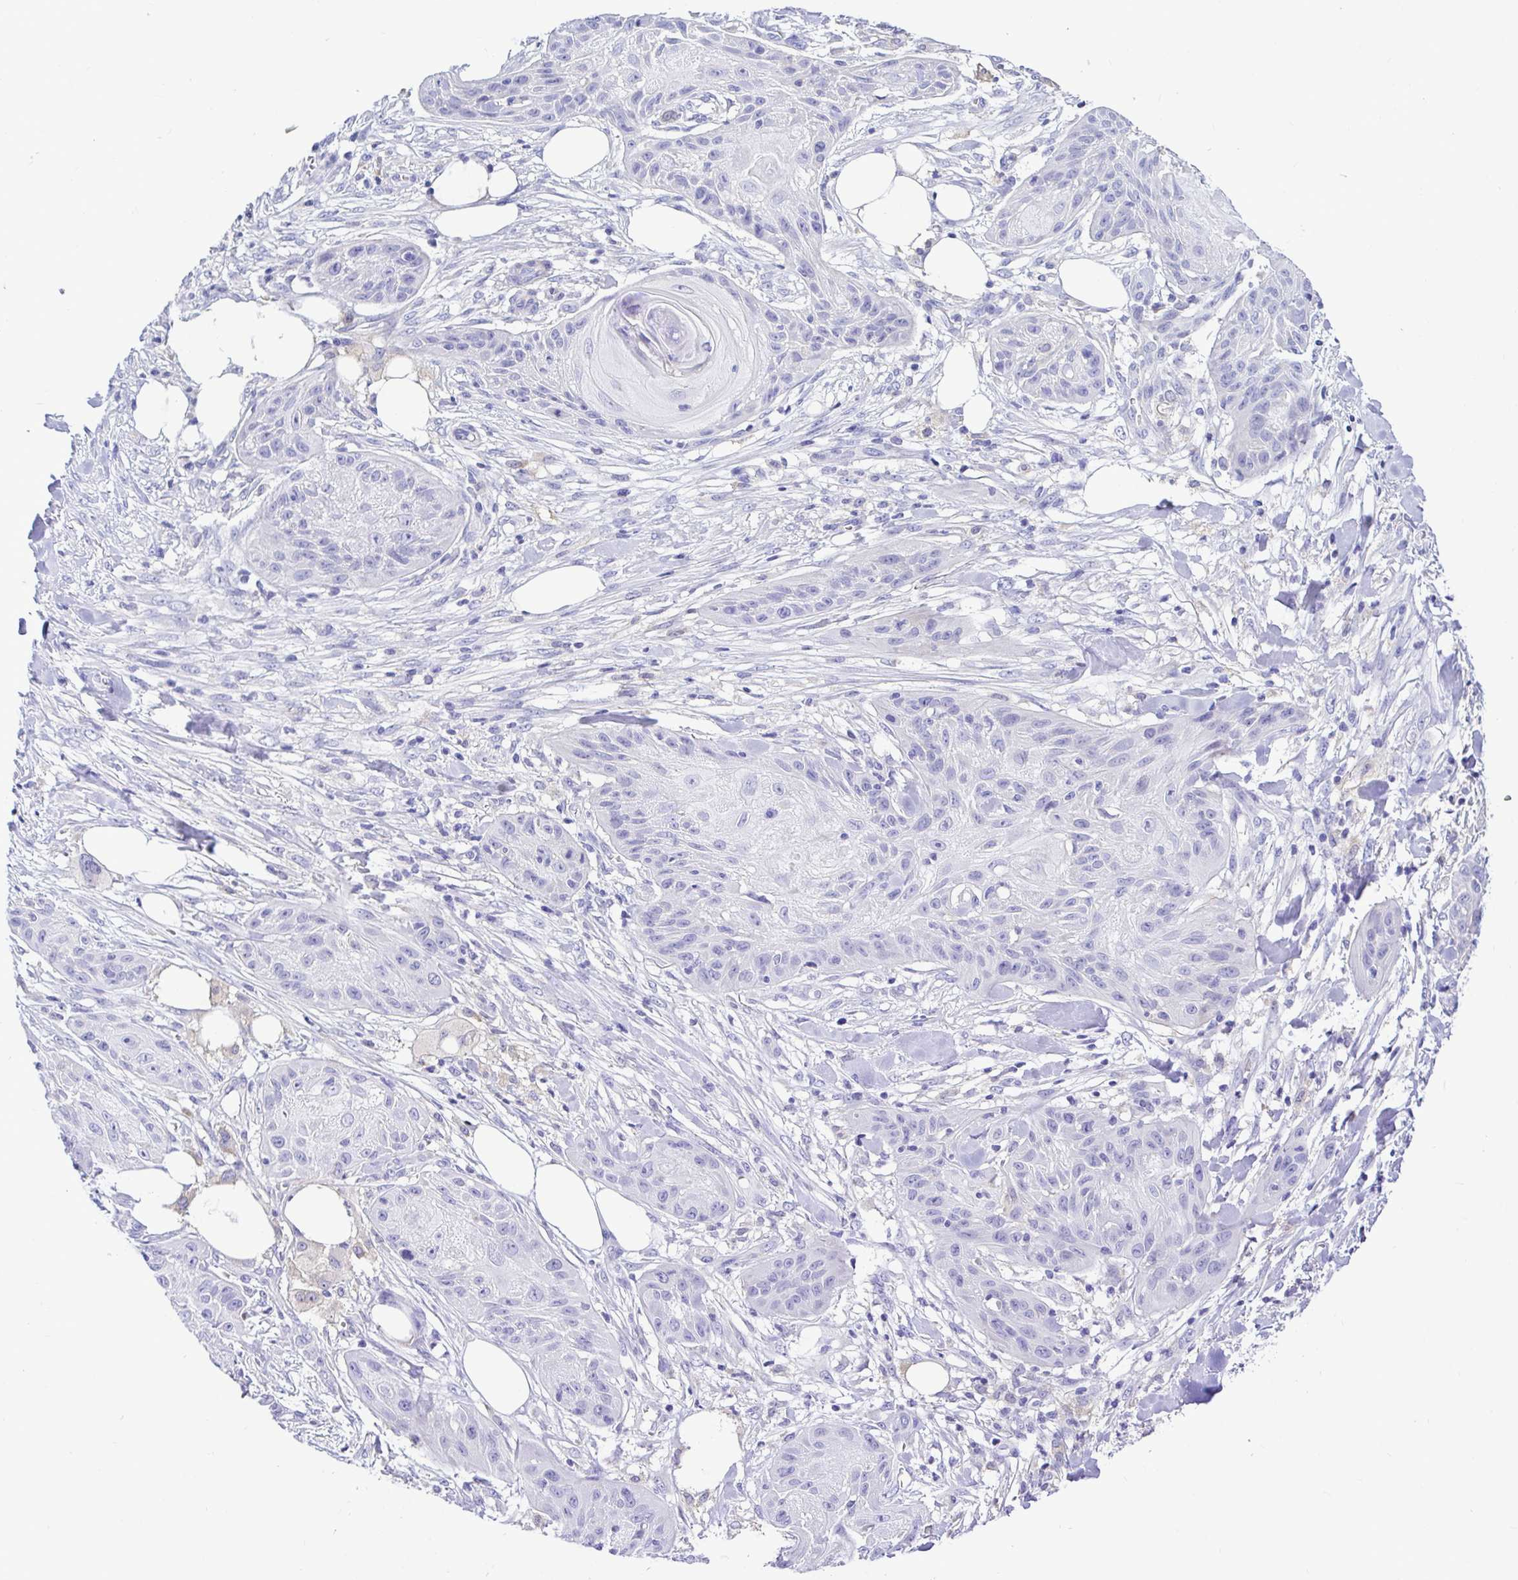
{"staining": {"intensity": "negative", "quantity": "none", "location": "none"}, "tissue": "skin cancer", "cell_type": "Tumor cells", "image_type": "cancer", "snomed": [{"axis": "morphology", "description": "Squamous cell carcinoma, NOS"}, {"axis": "topography", "description": "Skin"}], "caption": "High magnification brightfield microscopy of squamous cell carcinoma (skin) stained with DAB (3,3'-diaminobenzidine) (brown) and counterstained with hematoxylin (blue): tumor cells show no significant positivity.", "gene": "BACE2", "patient": {"sex": "female", "age": 88}}